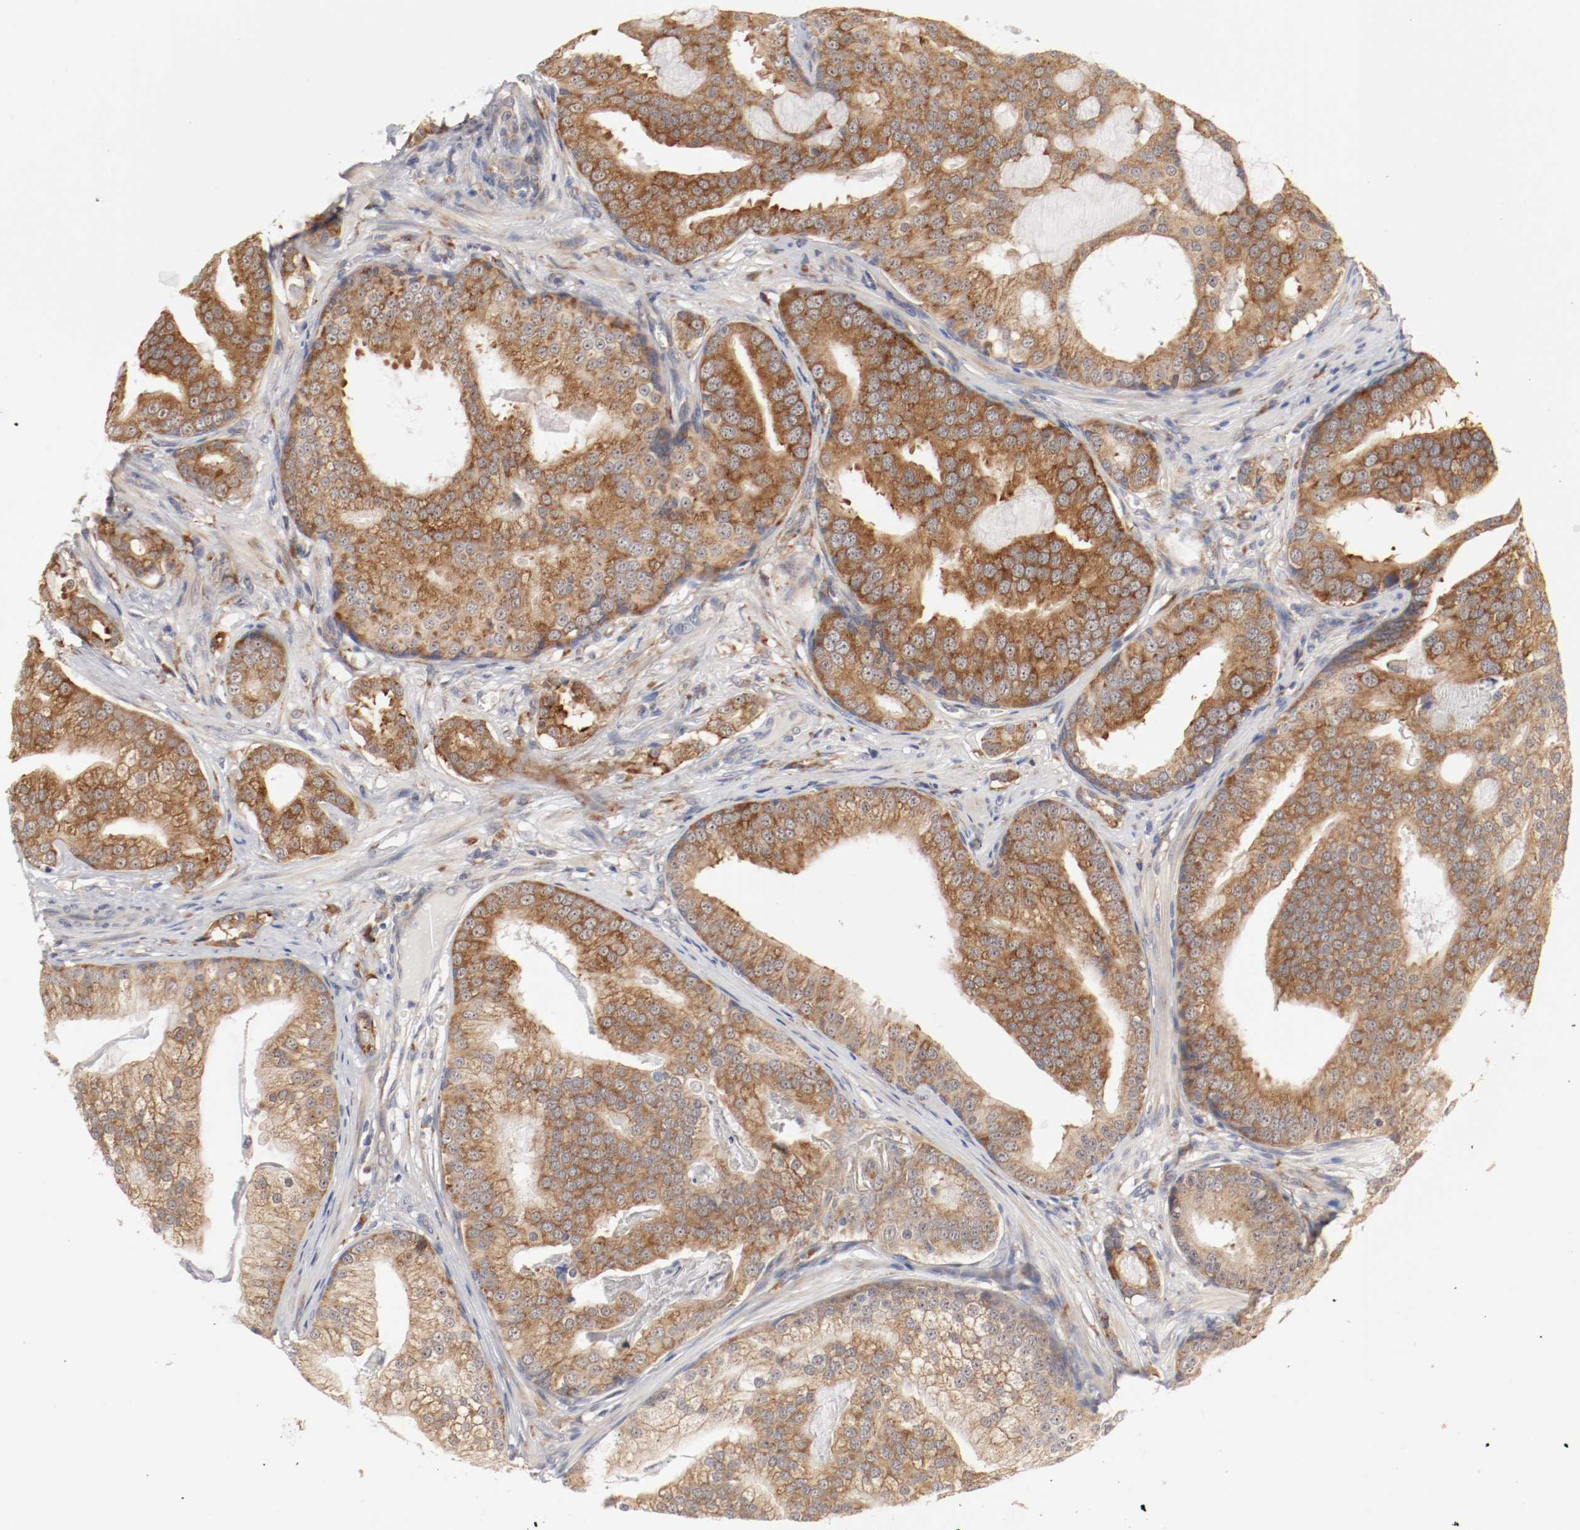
{"staining": {"intensity": "moderate", "quantity": ">75%", "location": "cytoplasmic/membranous"}, "tissue": "prostate cancer", "cell_type": "Tumor cells", "image_type": "cancer", "snomed": [{"axis": "morphology", "description": "Adenocarcinoma, Low grade"}, {"axis": "topography", "description": "Prostate"}], "caption": "A brown stain highlights moderate cytoplasmic/membranous staining of a protein in prostate cancer tumor cells.", "gene": "FKBP3", "patient": {"sex": "male", "age": 58}}